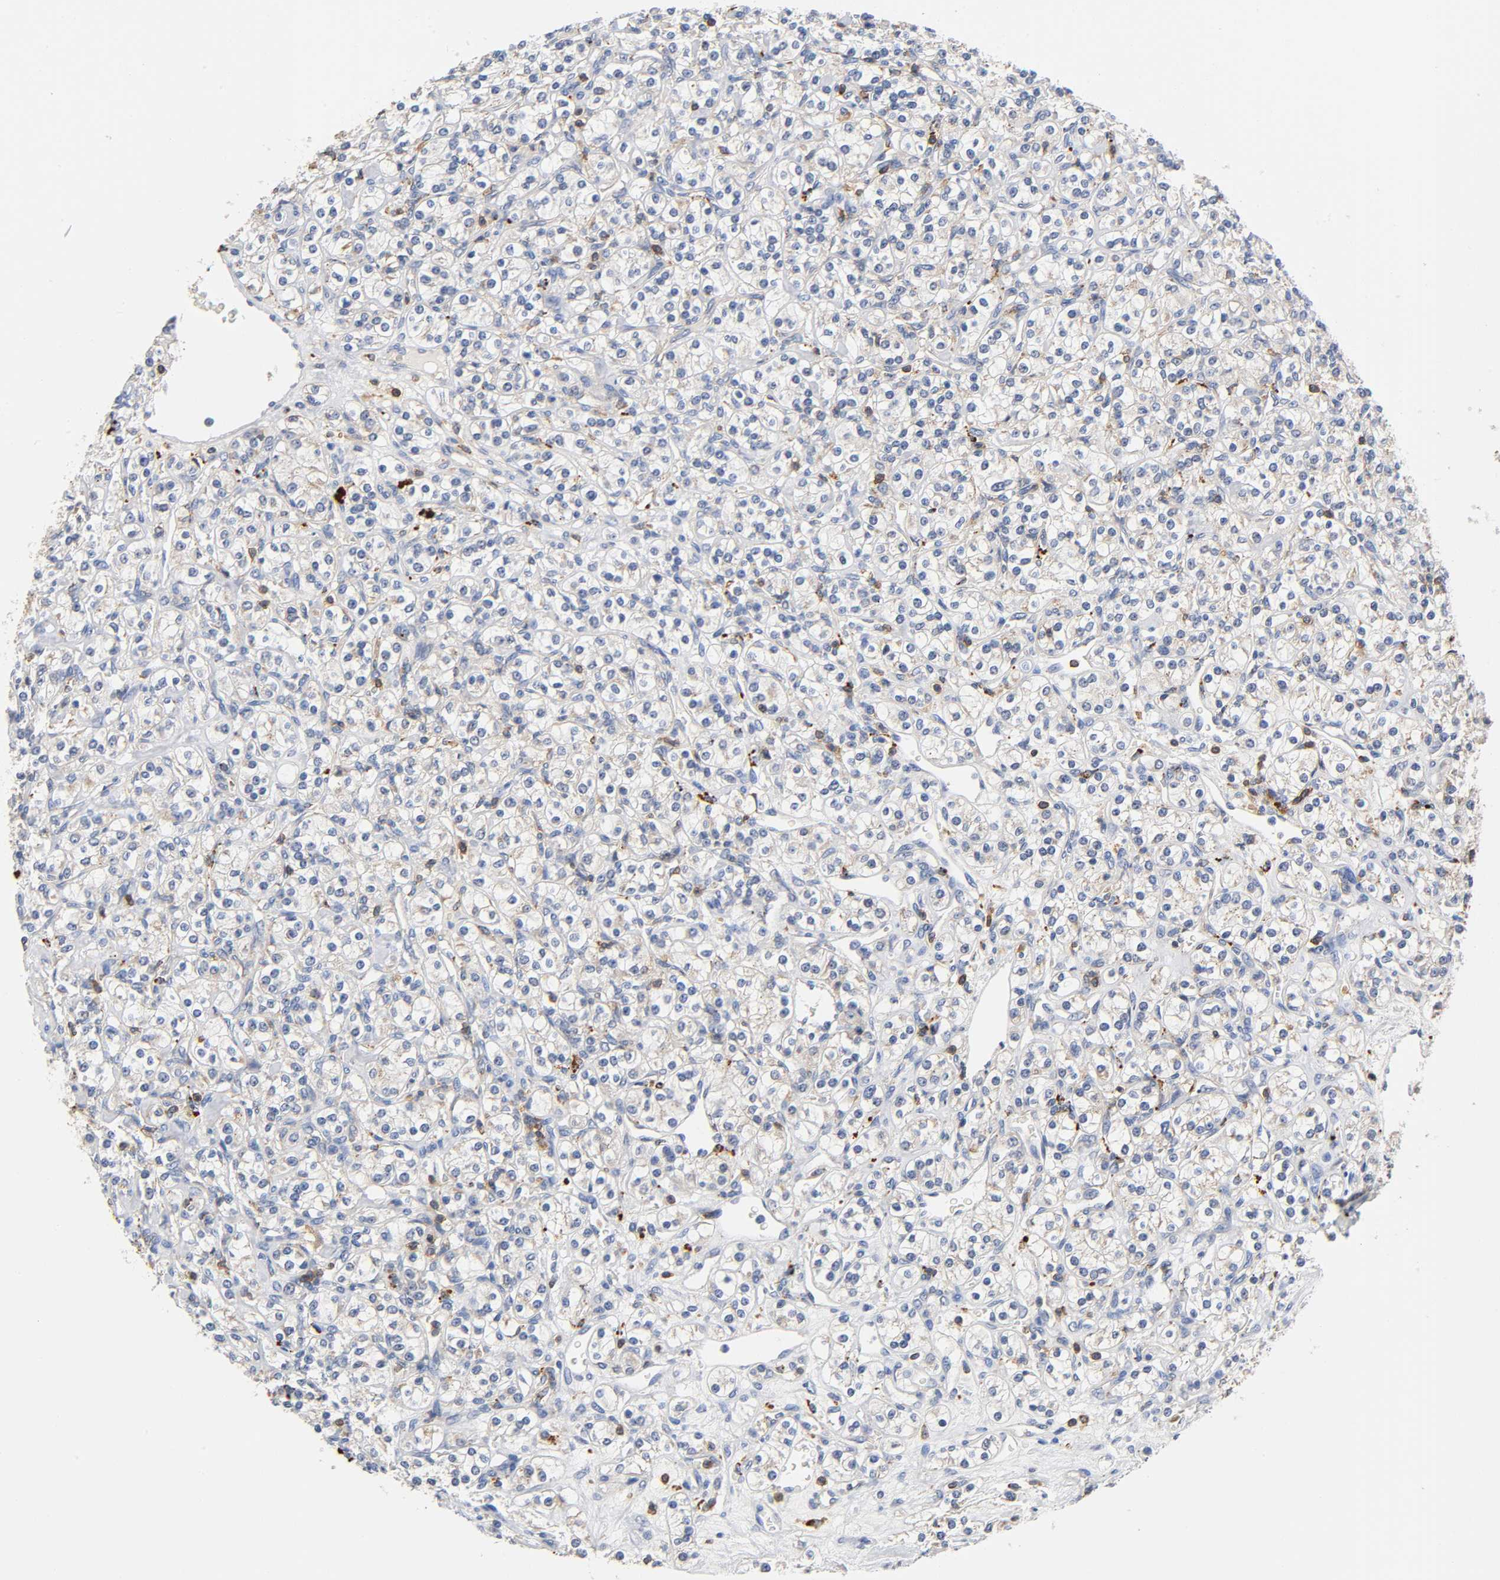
{"staining": {"intensity": "negative", "quantity": "none", "location": "none"}, "tissue": "renal cancer", "cell_type": "Tumor cells", "image_type": "cancer", "snomed": [{"axis": "morphology", "description": "Adenocarcinoma, NOS"}, {"axis": "topography", "description": "Kidney"}], "caption": "Renal cancer (adenocarcinoma) stained for a protein using immunohistochemistry (IHC) reveals no expression tumor cells.", "gene": "UCKL1", "patient": {"sex": "male", "age": 77}}